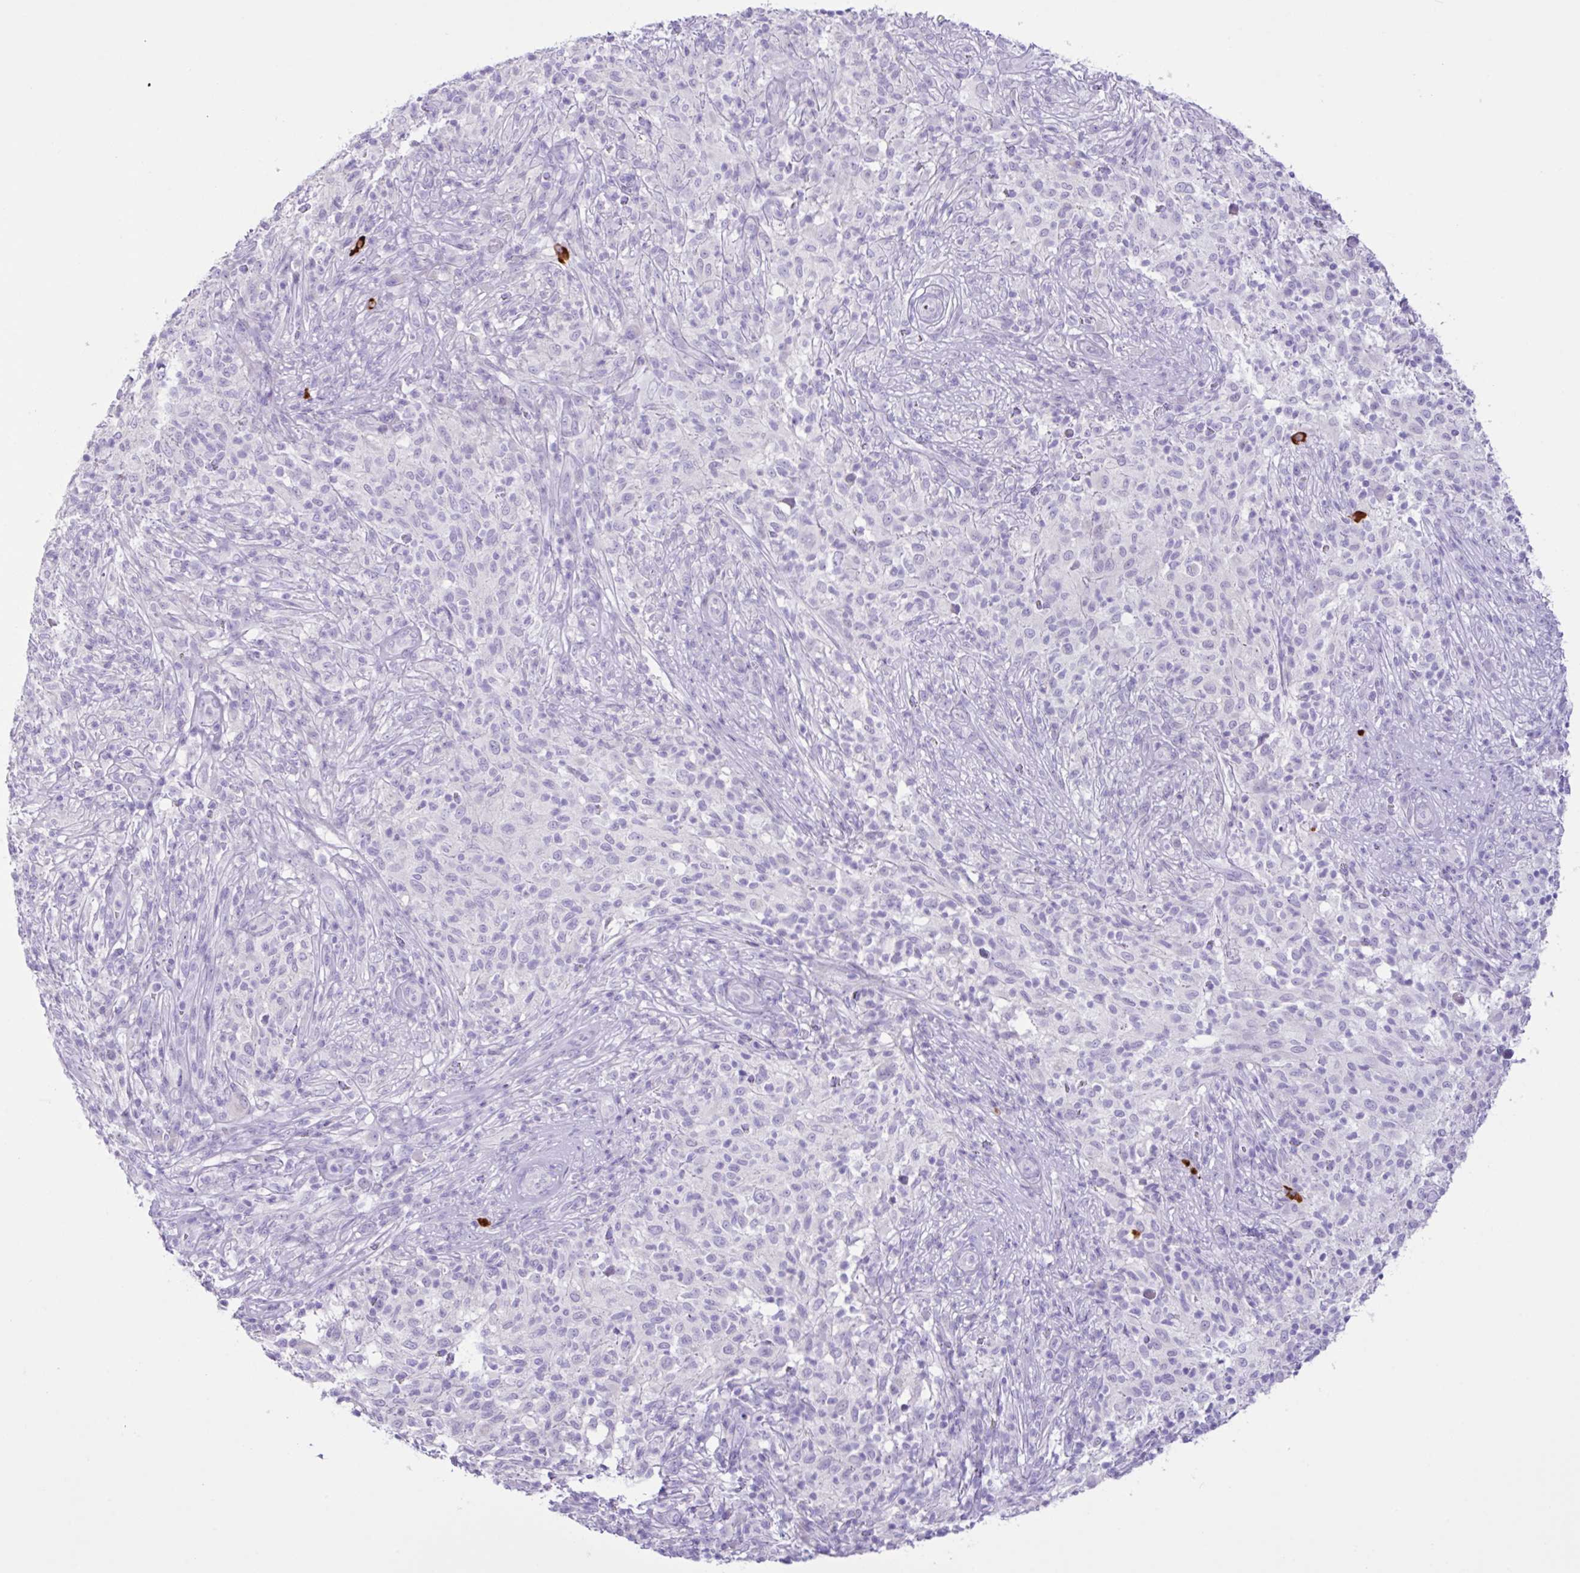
{"staining": {"intensity": "negative", "quantity": "none", "location": "none"}, "tissue": "melanoma", "cell_type": "Tumor cells", "image_type": "cancer", "snomed": [{"axis": "morphology", "description": "Malignant melanoma, NOS"}, {"axis": "topography", "description": "Skin"}], "caption": "IHC histopathology image of neoplastic tissue: melanoma stained with DAB reveals no significant protein staining in tumor cells.", "gene": "CST11", "patient": {"sex": "male", "age": 66}}